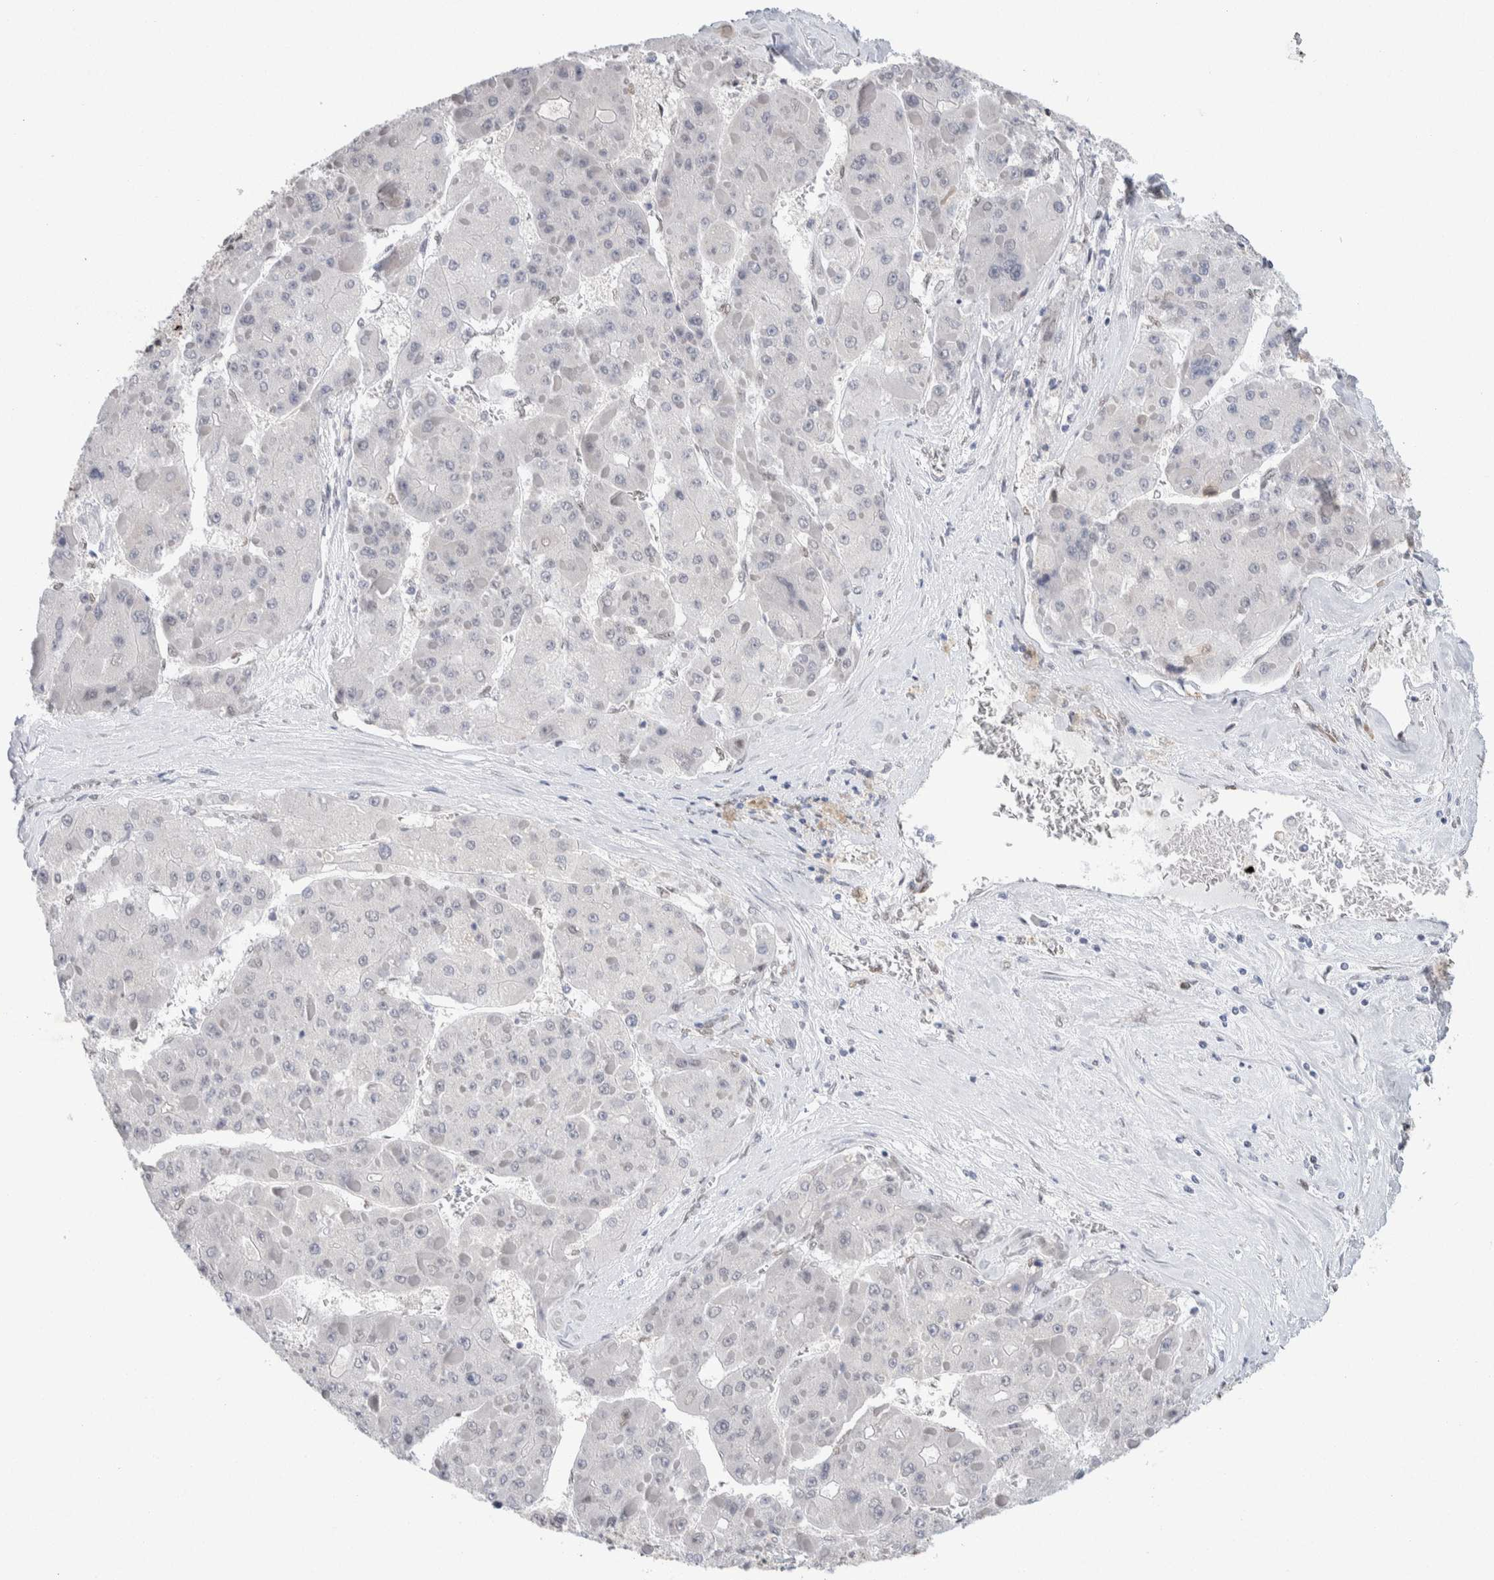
{"staining": {"intensity": "negative", "quantity": "none", "location": "none"}, "tissue": "liver cancer", "cell_type": "Tumor cells", "image_type": "cancer", "snomed": [{"axis": "morphology", "description": "Carcinoma, Hepatocellular, NOS"}, {"axis": "topography", "description": "Liver"}], "caption": "DAB (3,3'-diaminobenzidine) immunohistochemical staining of hepatocellular carcinoma (liver) displays no significant staining in tumor cells.", "gene": "PRMT1", "patient": {"sex": "female", "age": 73}}